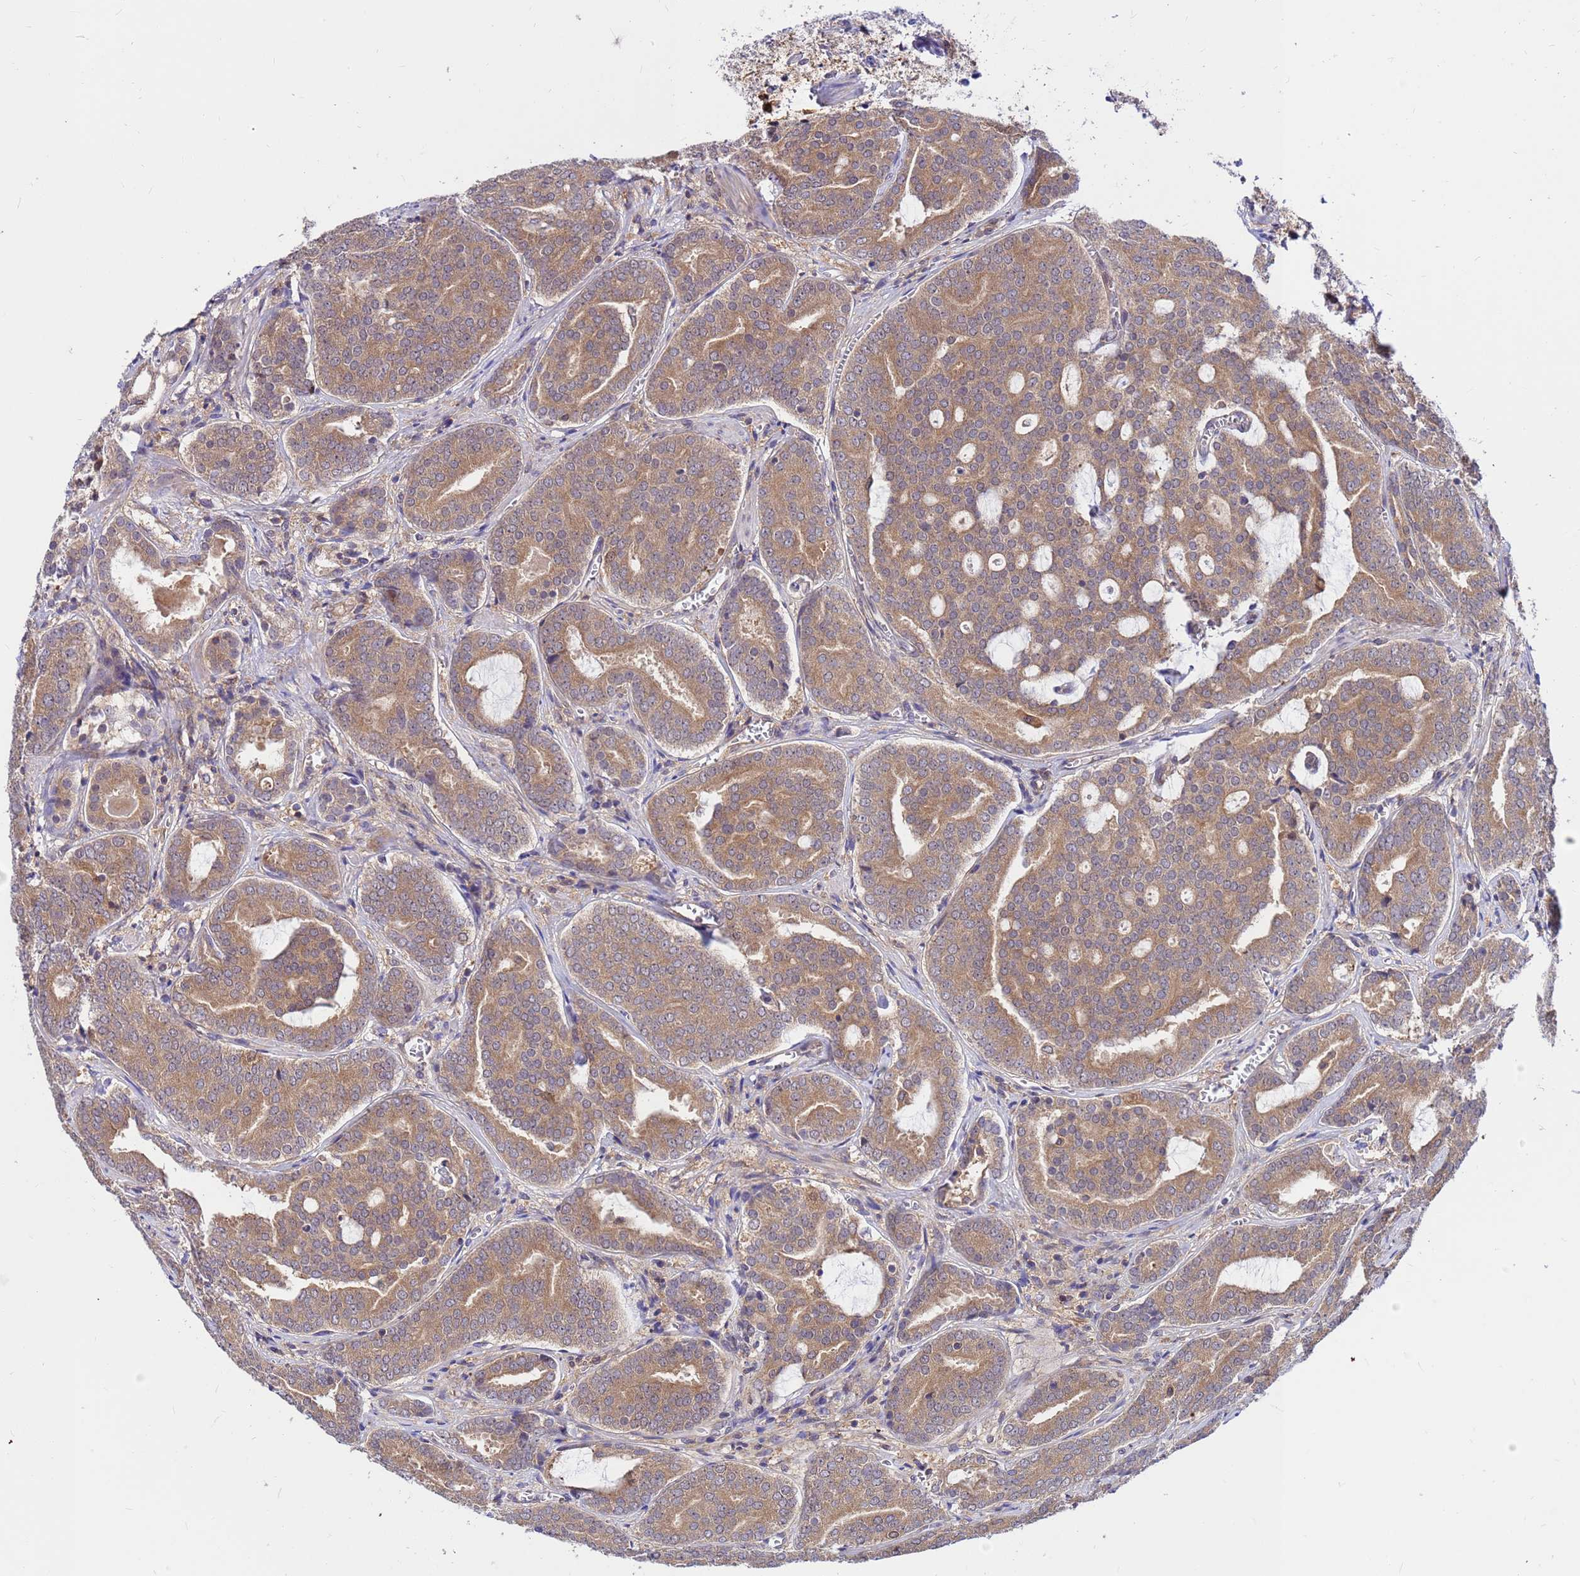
{"staining": {"intensity": "moderate", "quantity": ">75%", "location": "cytoplasmic/membranous"}, "tissue": "prostate cancer", "cell_type": "Tumor cells", "image_type": "cancer", "snomed": [{"axis": "morphology", "description": "Adenocarcinoma, High grade"}, {"axis": "topography", "description": "Prostate"}], "caption": "This photomicrograph shows high-grade adenocarcinoma (prostate) stained with IHC to label a protein in brown. The cytoplasmic/membranous of tumor cells show moderate positivity for the protein. Nuclei are counter-stained blue.", "gene": "GET3", "patient": {"sex": "male", "age": 55}}